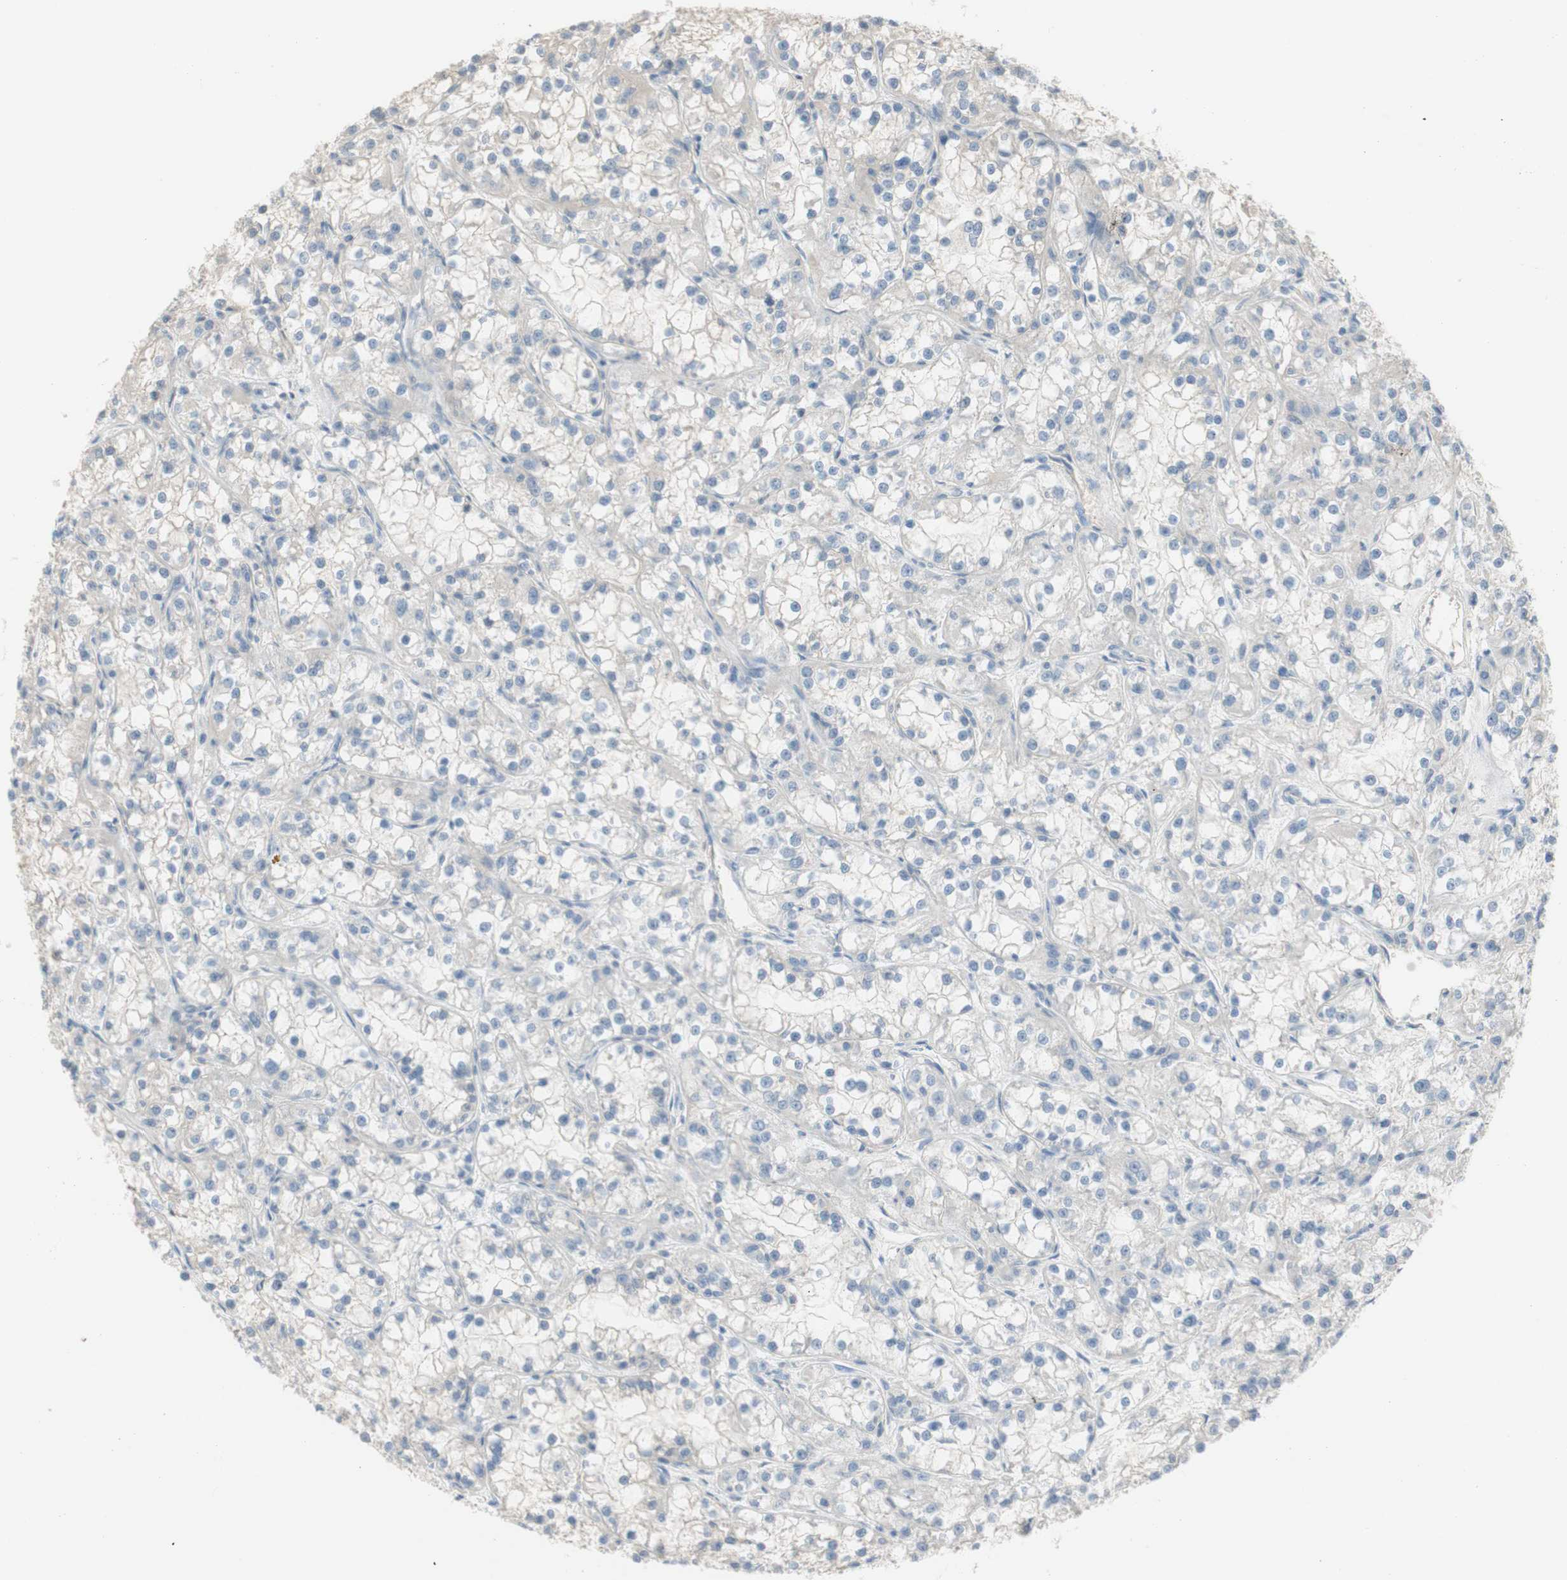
{"staining": {"intensity": "negative", "quantity": "none", "location": "none"}, "tissue": "renal cancer", "cell_type": "Tumor cells", "image_type": "cancer", "snomed": [{"axis": "morphology", "description": "Adenocarcinoma, NOS"}, {"axis": "topography", "description": "Kidney"}], "caption": "IHC image of neoplastic tissue: renal cancer (adenocarcinoma) stained with DAB (3,3'-diaminobenzidine) reveals no significant protein staining in tumor cells.", "gene": "ATP2B1", "patient": {"sex": "female", "age": 52}}